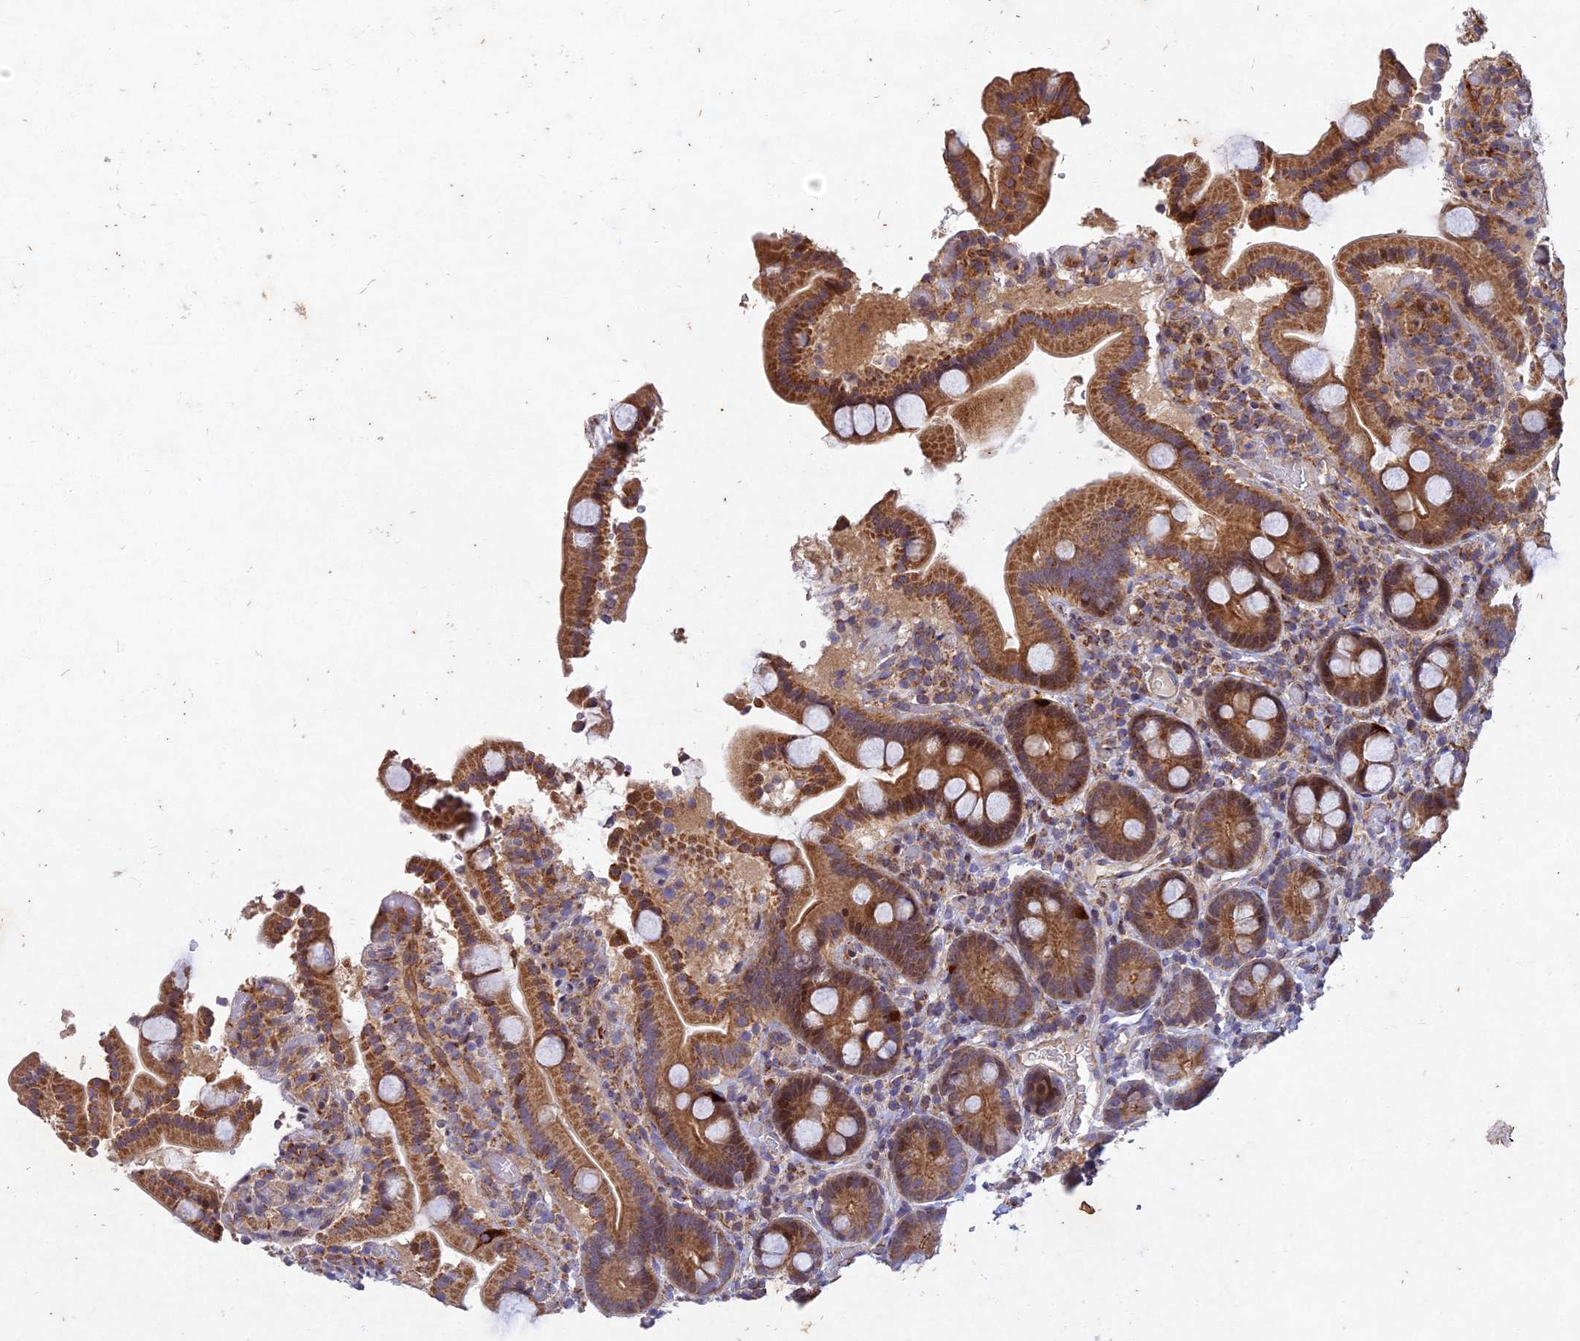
{"staining": {"intensity": "strong", "quantity": ">75%", "location": "cytoplasmic/membranous"}, "tissue": "duodenum", "cell_type": "Glandular cells", "image_type": "normal", "snomed": [{"axis": "morphology", "description": "Normal tissue, NOS"}, {"axis": "topography", "description": "Duodenum"}], "caption": "Immunohistochemistry (IHC) of benign human duodenum demonstrates high levels of strong cytoplasmic/membranous expression in about >75% of glandular cells. Using DAB (brown) and hematoxylin (blue) stains, captured at high magnification using brightfield microscopy.", "gene": "RELCH", "patient": {"sex": "male", "age": 55}}